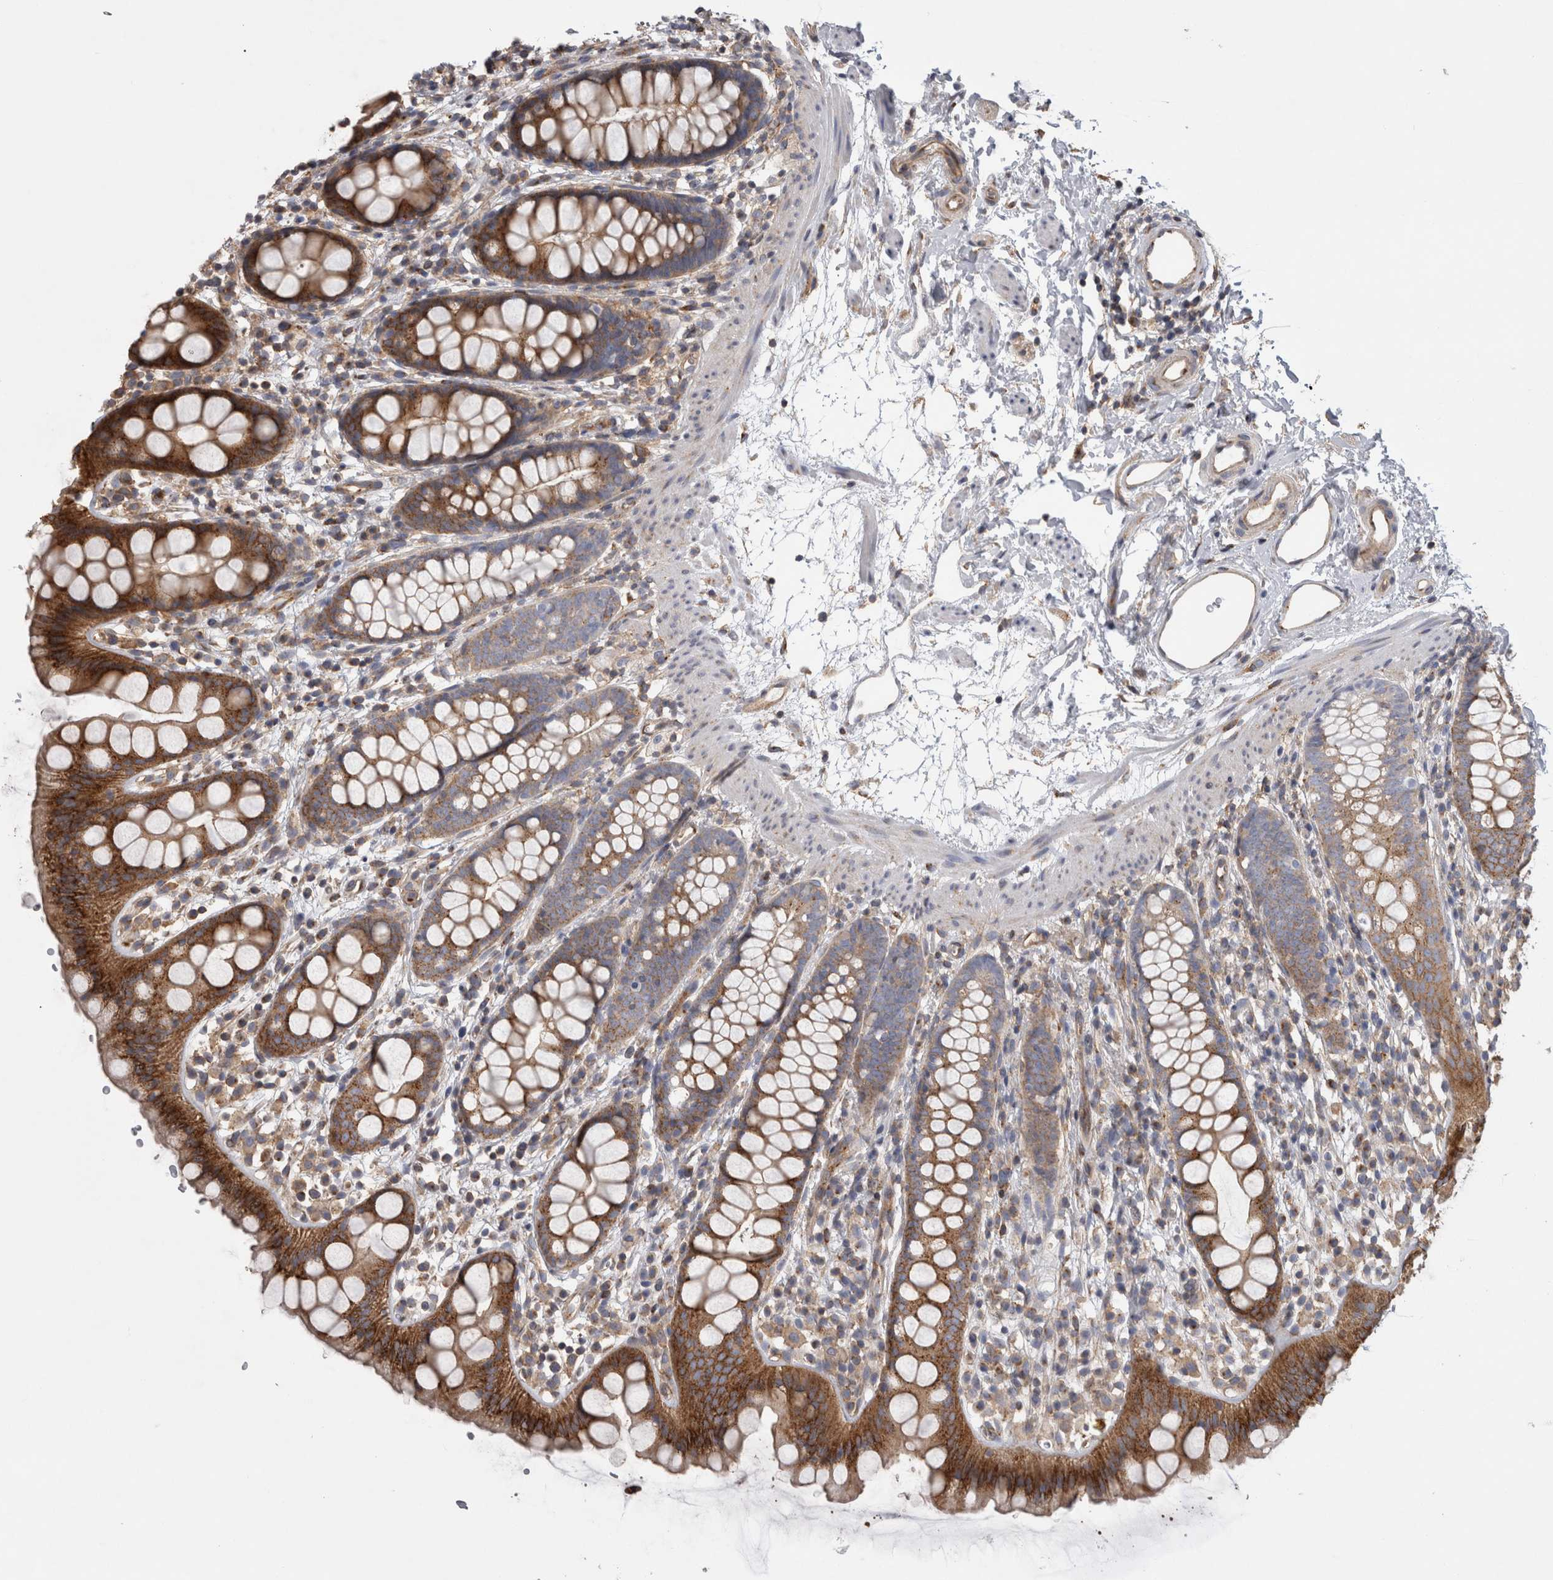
{"staining": {"intensity": "strong", "quantity": ">75%", "location": "cytoplasmic/membranous"}, "tissue": "rectum", "cell_type": "Glandular cells", "image_type": "normal", "snomed": [{"axis": "morphology", "description": "Normal tissue, NOS"}, {"axis": "topography", "description": "Rectum"}], "caption": "Protein analysis of normal rectum shows strong cytoplasmic/membranous positivity in about >75% of glandular cells. Nuclei are stained in blue.", "gene": "ATXN3L", "patient": {"sex": "female", "age": 65}}